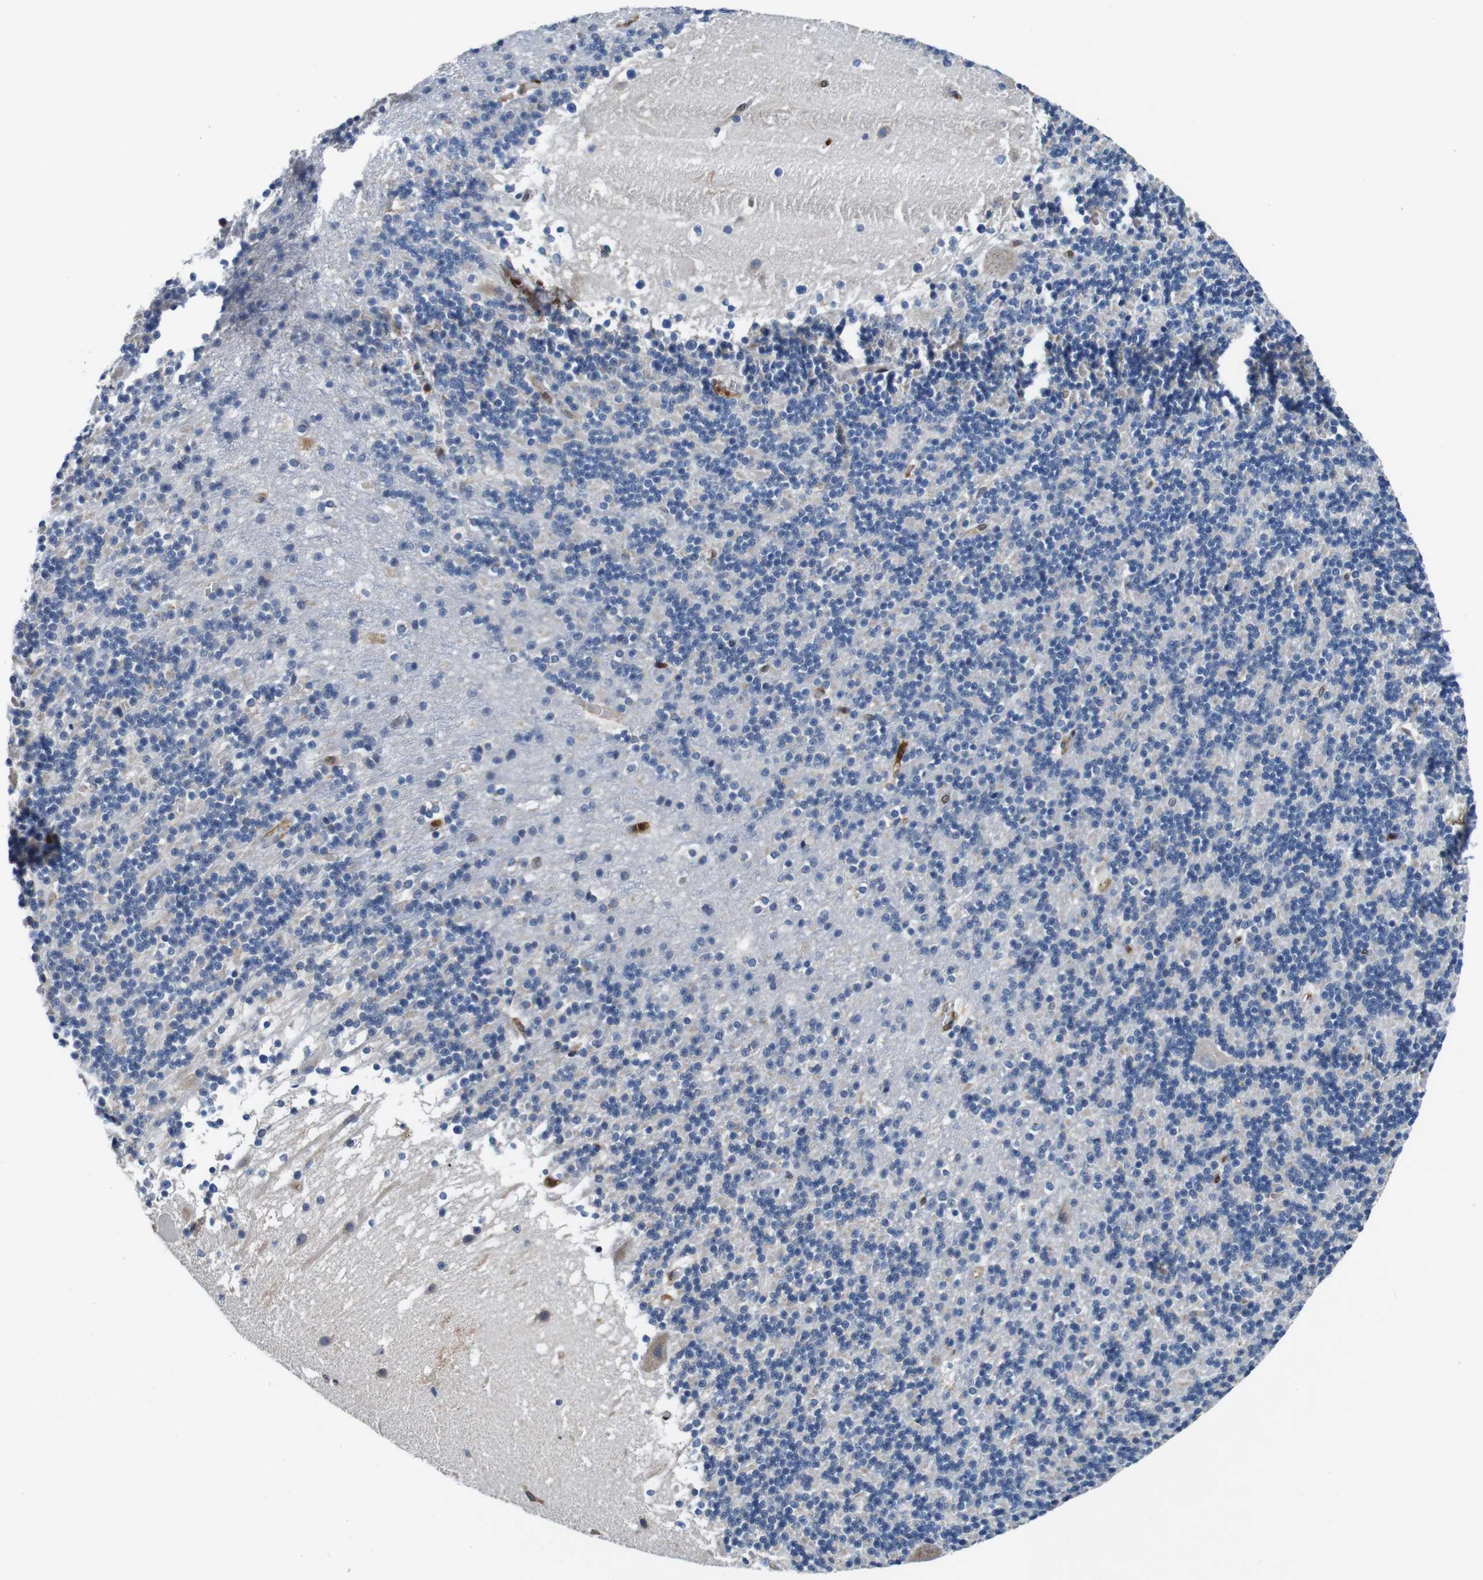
{"staining": {"intensity": "negative", "quantity": "none", "location": "none"}, "tissue": "cerebellum", "cell_type": "Cells in granular layer", "image_type": "normal", "snomed": [{"axis": "morphology", "description": "Normal tissue, NOS"}, {"axis": "topography", "description": "Cerebellum"}], "caption": "Immunohistochemical staining of unremarkable cerebellum shows no significant positivity in cells in granular layer.", "gene": "ANXA1", "patient": {"sex": "male", "age": 45}}